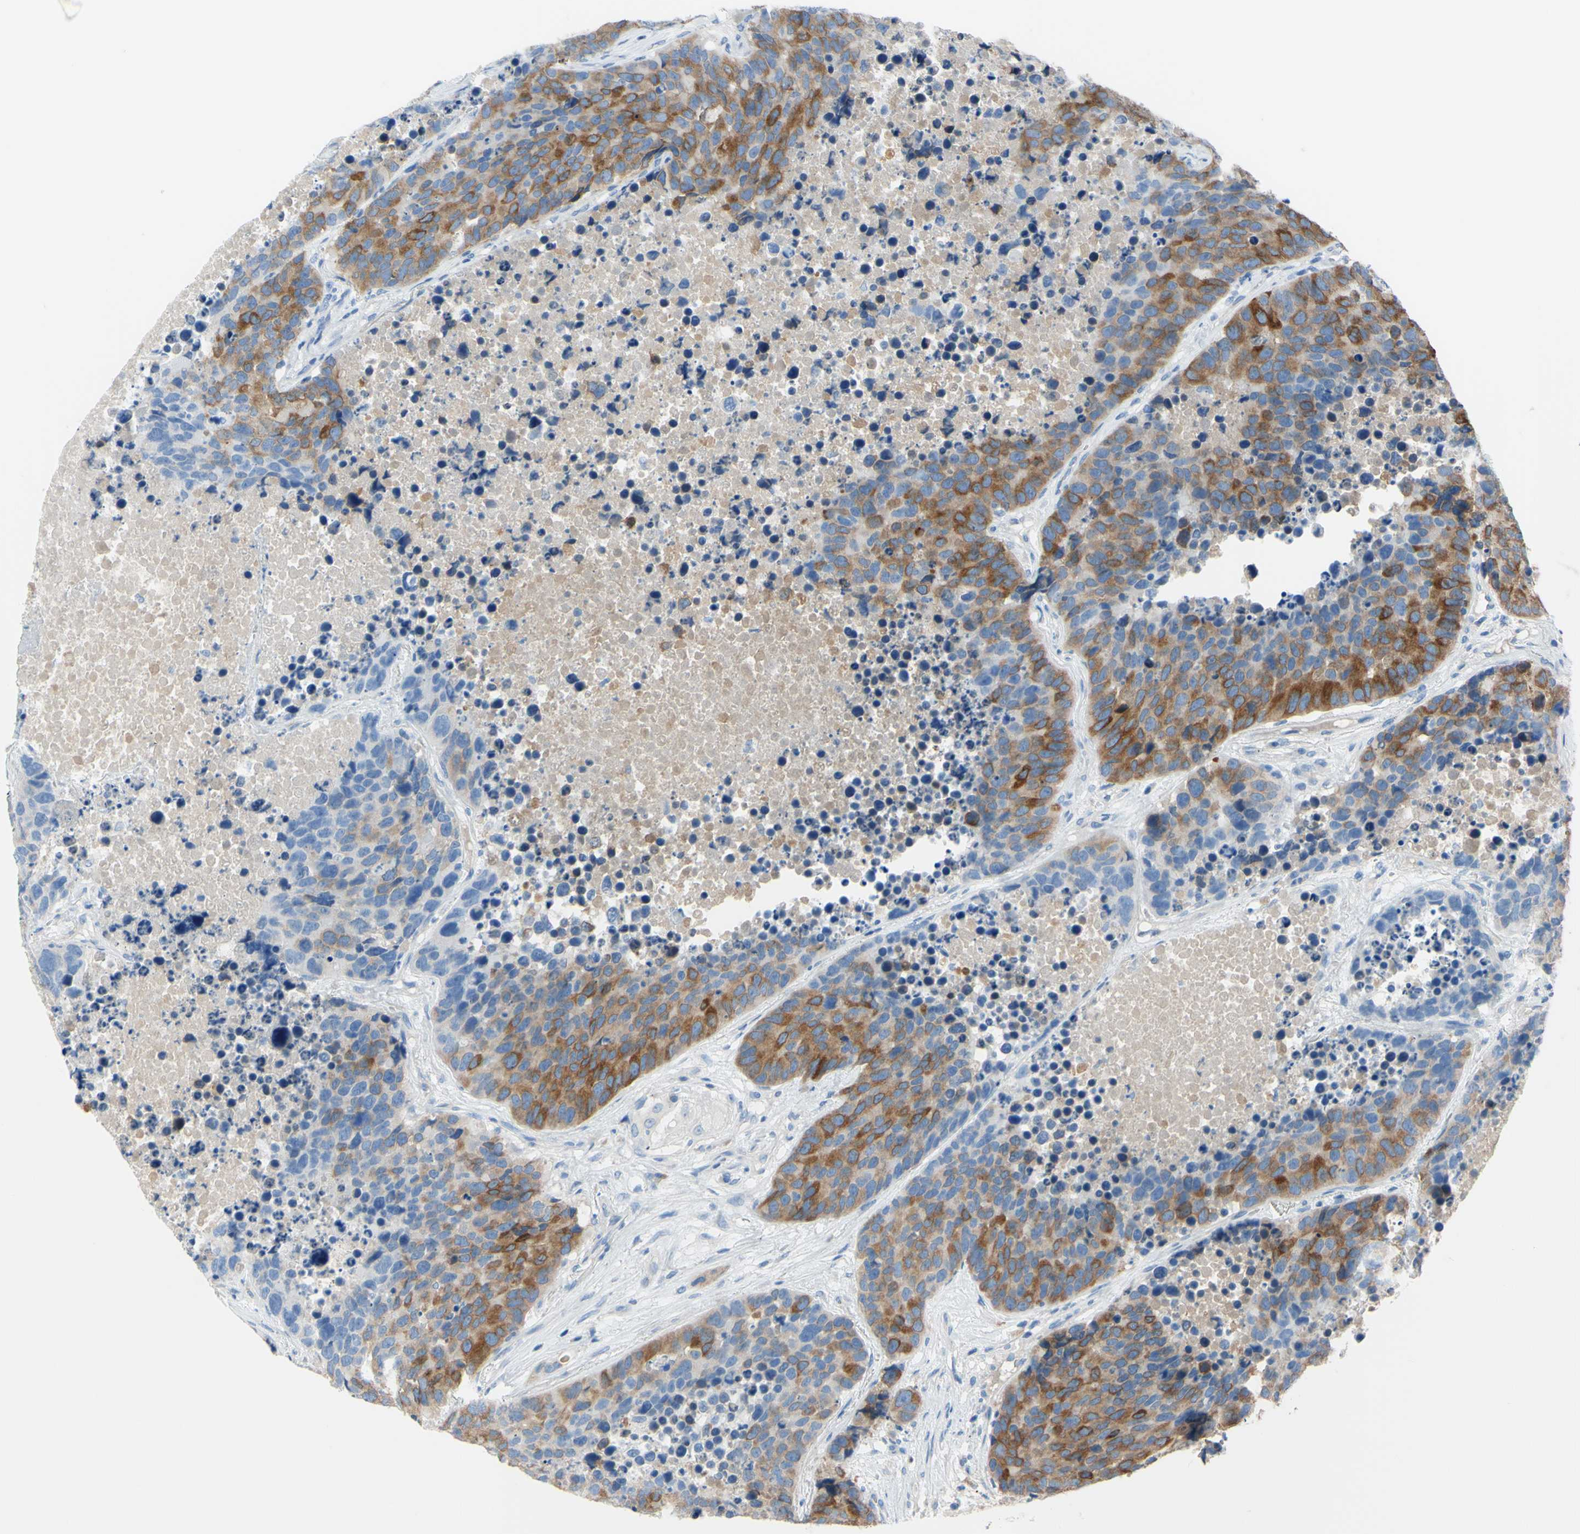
{"staining": {"intensity": "moderate", "quantity": ">75%", "location": "cytoplasmic/membranous"}, "tissue": "carcinoid", "cell_type": "Tumor cells", "image_type": "cancer", "snomed": [{"axis": "morphology", "description": "Carcinoid, malignant, NOS"}, {"axis": "topography", "description": "Lung"}], "caption": "This micrograph demonstrates immunohistochemistry staining of human carcinoid (malignant), with medium moderate cytoplasmic/membranous staining in approximately >75% of tumor cells.", "gene": "FDFT1", "patient": {"sex": "male", "age": 60}}